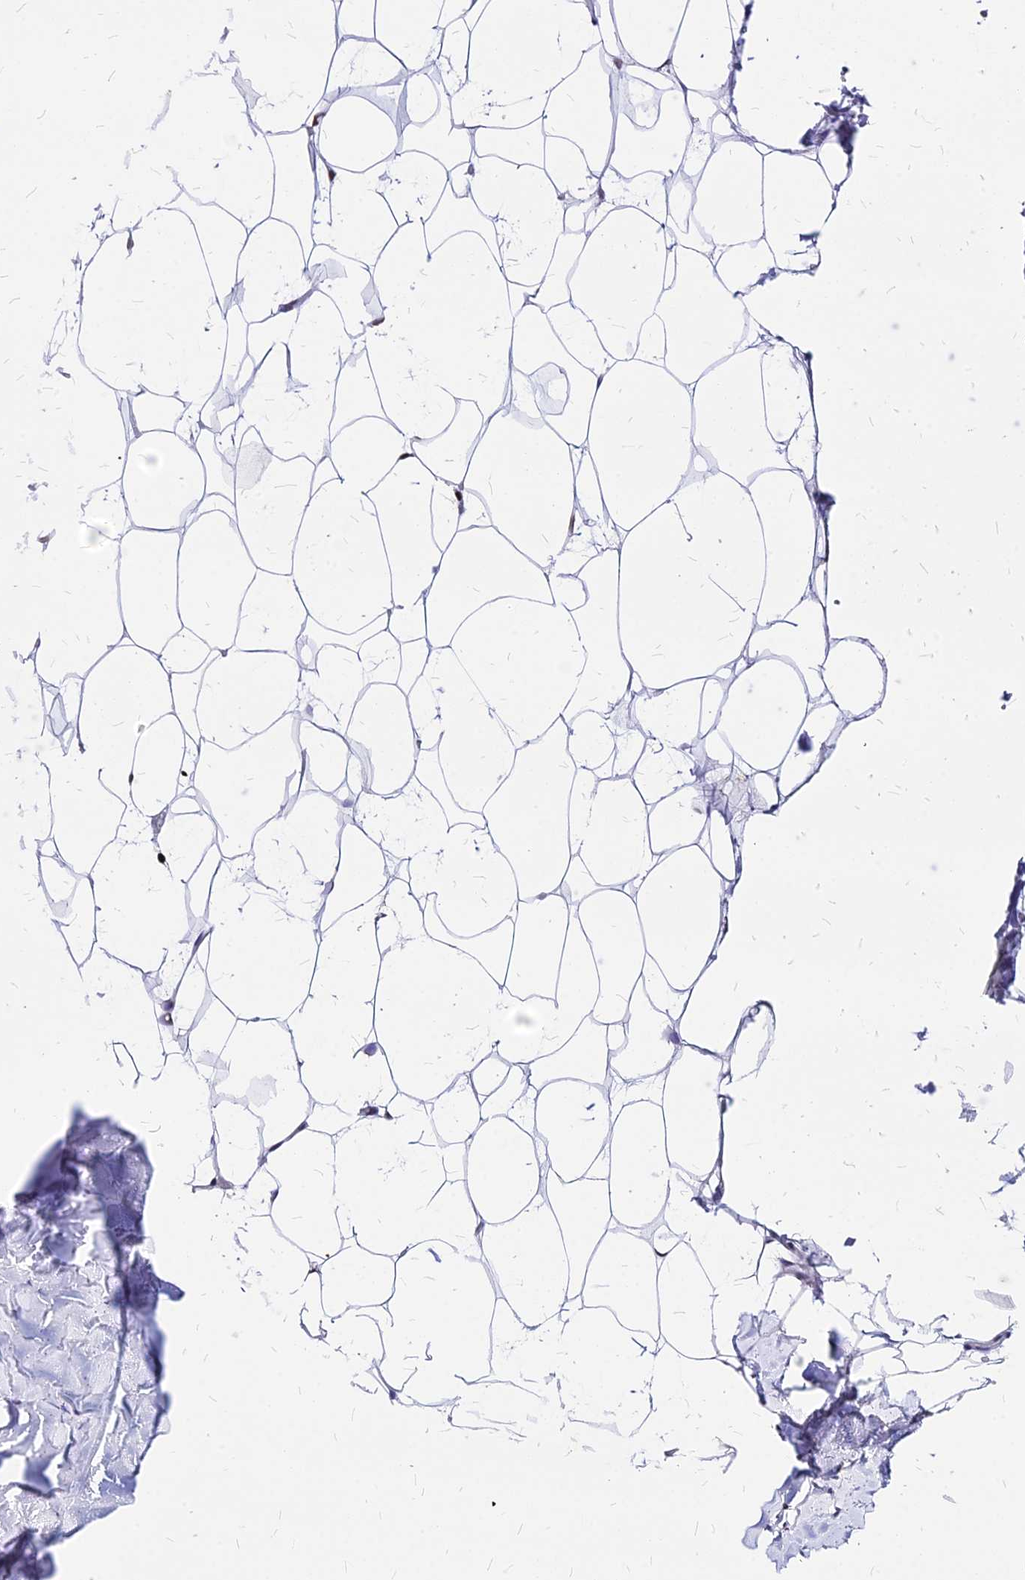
{"staining": {"intensity": "weak", "quantity": "25%-75%", "location": "nuclear"}, "tissue": "adipose tissue", "cell_type": "Adipocytes", "image_type": "normal", "snomed": [{"axis": "morphology", "description": "Normal tissue, NOS"}, {"axis": "topography", "description": "Breast"}, {"axis": "topography", "description": "Adipose tissue"}], "caption": "Immunohistochemistry (IHC) of normal human adipose tissue reveals low levels of weak nuclear expression in approximately 25%-75% of adipocytes. The protein is stained brown, and the nuclei are stained in blue (DAB (3,3'-diaminobenzidine) IHC with brightfield microscopy, high magnification).", "gene": "PAXX", "patient": {"sex": "female", "age": 25}}